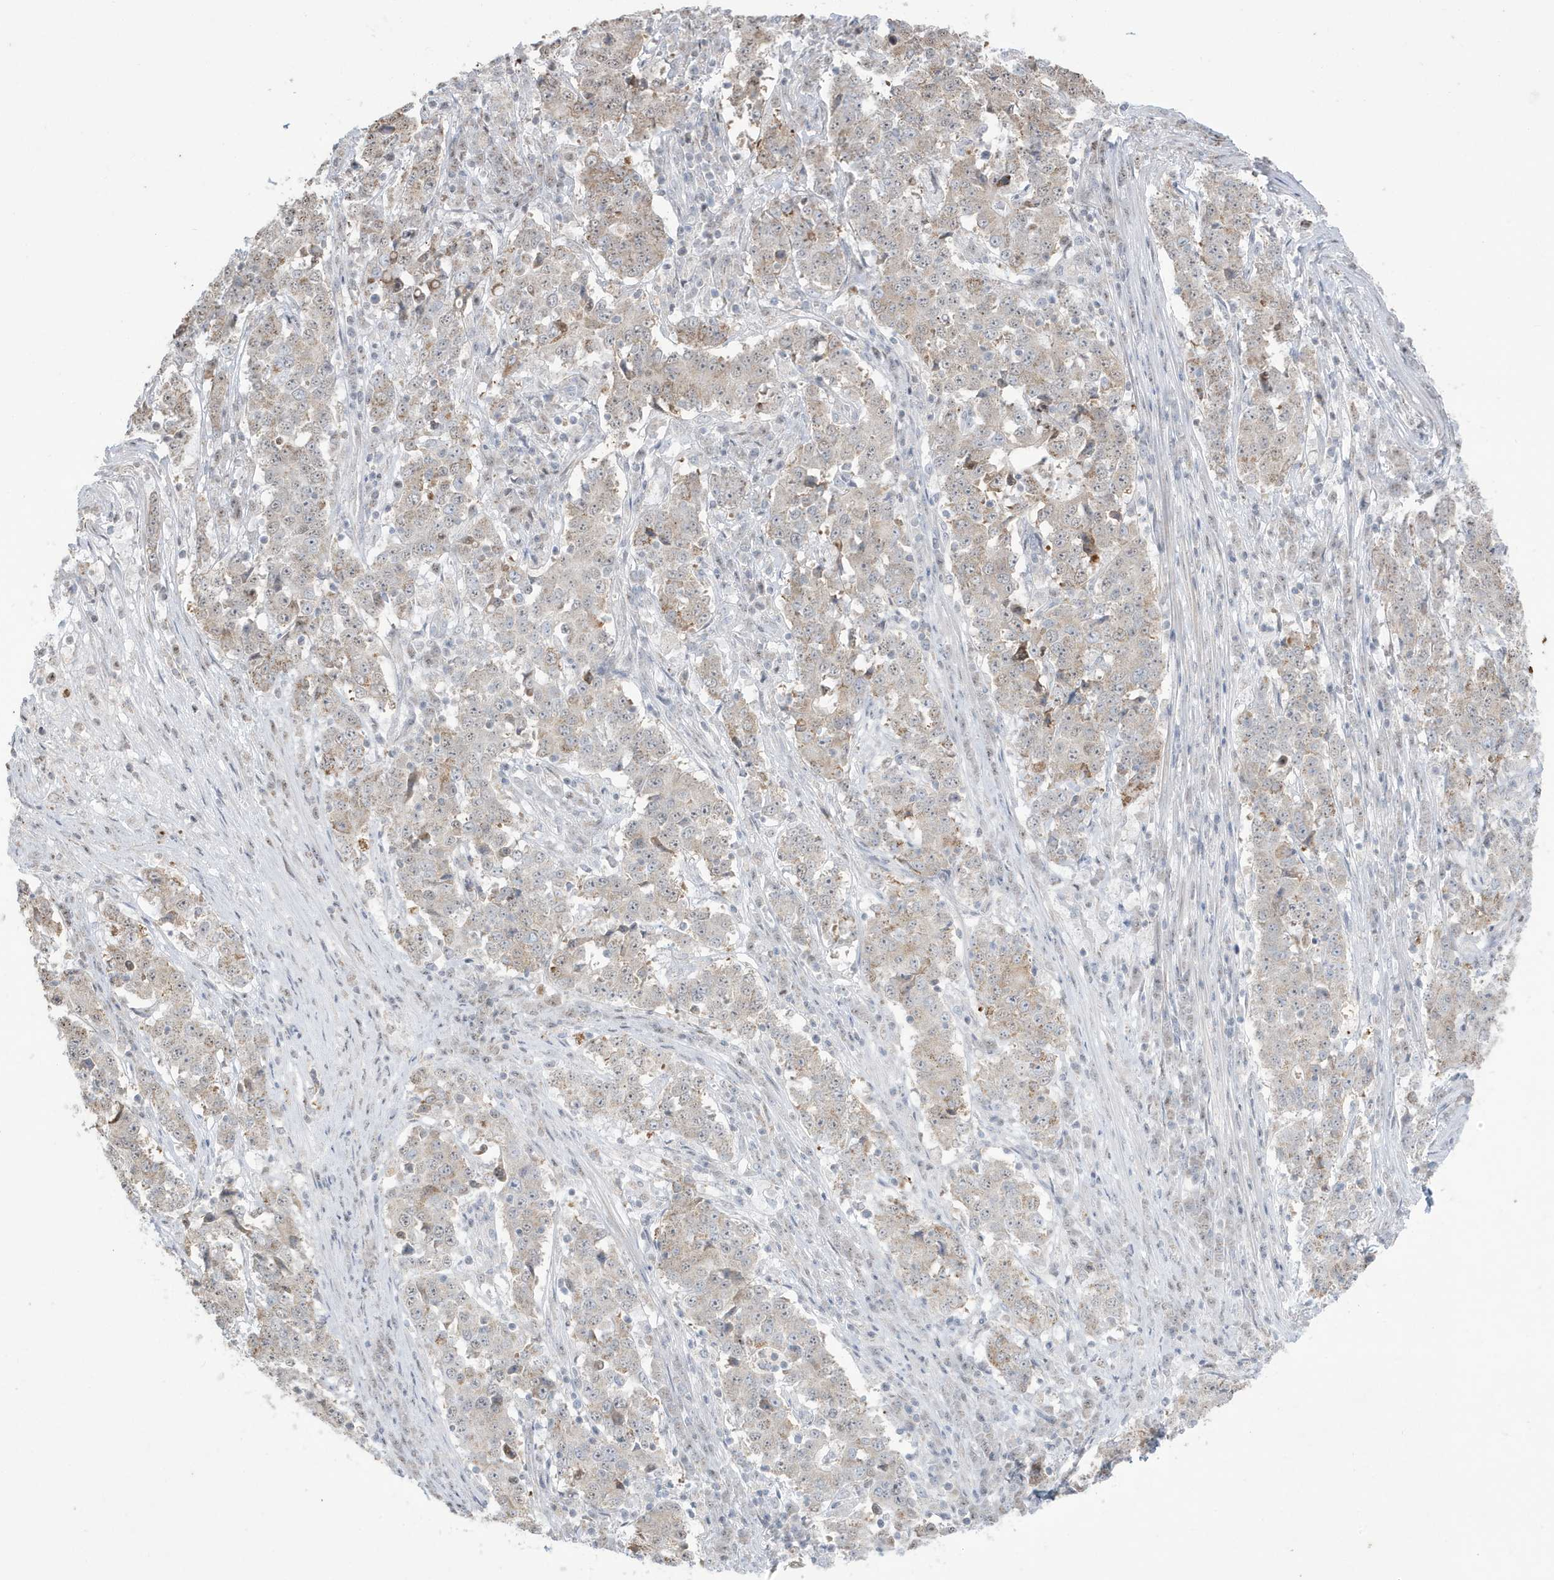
{"staining": {"intensity": "weak", "quantity": "<25%", "location": "cytoplasmic/membranous"}, "tissue": "stomach cancer", "cell_type": "Tumor cells", "image_type": "cancer", "snomed": [{"axis": "morphology", "description": "Adenocarcinoma, NOS"}, {"axis": "topography", "description": "Stomach"}], "caption": "Histopathology image shows no significant protein staining in tumor cells of adenocarcinoma (stomach).", "gene": "FNDC1", "patient": {"sex": "male", "age": 59}}